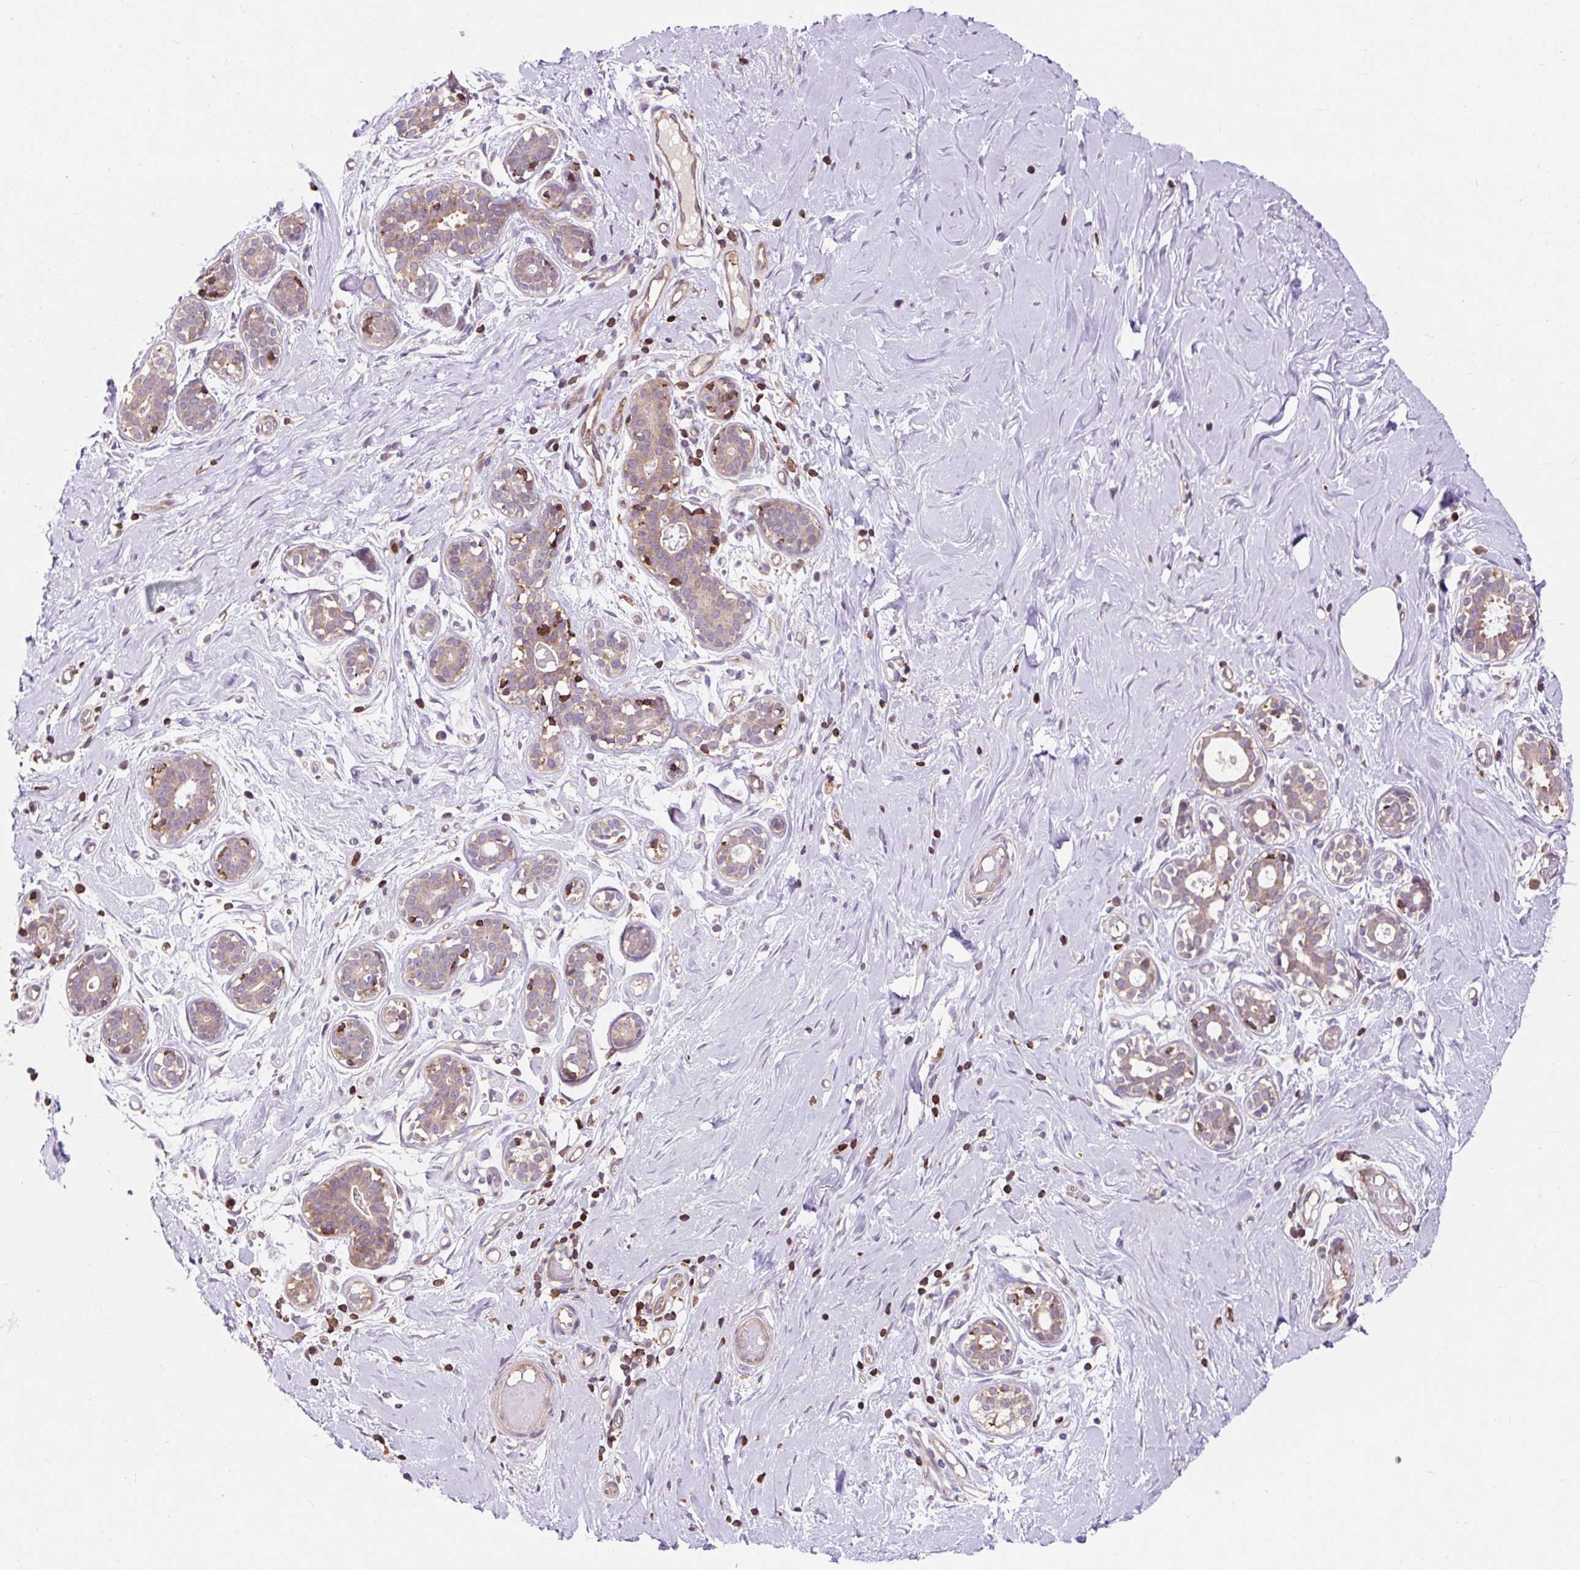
{"staining": {"intensity": "negative", "quantity": "none", "location": "none"}, "tissue": "breast", "cell_type": "Adipocytes", "image_type": "normal", "snomed": [{"axis": "morphology", "description": "Normal tissue, NOS"}, {"axis": "topography", "description": "Breast"}], "caption": "Breast was stained to show a protein in brown. There is no significant expression in adipocytes.", "gene": "CISD3", "patient": {"sex": "female", "age": 27}}